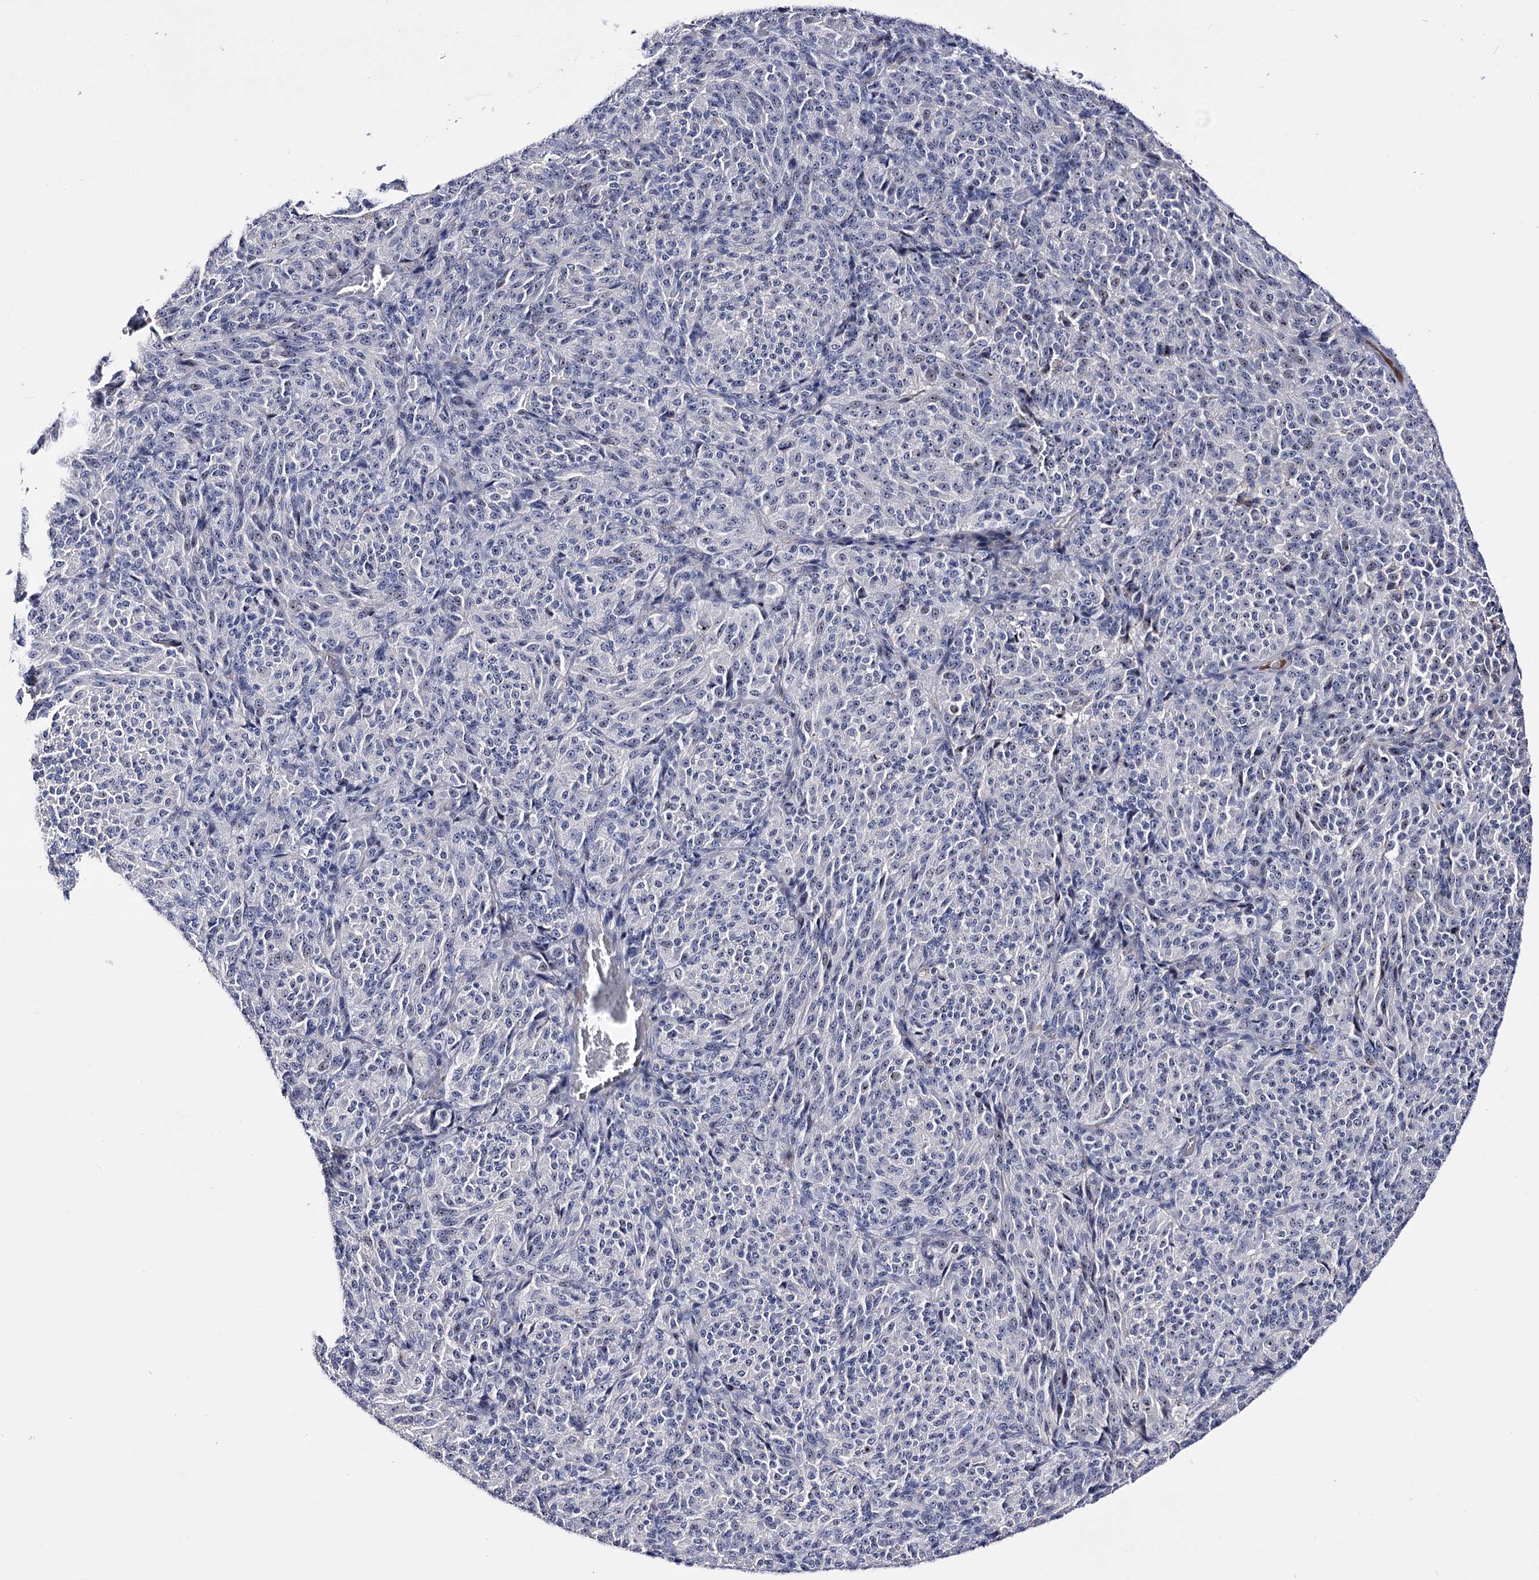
{"staining": {"intensity": "negative", "quantity": "none", "location": "none"}, "tissue": "melanoma", "cell_type": "Tumor cells", "image_type": "cancer", "snomed": [{"axis": "morphology", "description": "Malignant melanoma, Metastatic site"}, {"axis": "topography", "description": "Brain"}], "caption": "Tumor cells show no significant staining in malignant melanoma (metastatic site). (DAB (3,3'-diaminobenzidine) immunohistochemistry visualized using brightfield microscopy, high magnification).", "gene": "PCGF5", "patient": {"sex": "female", "age": 56}}